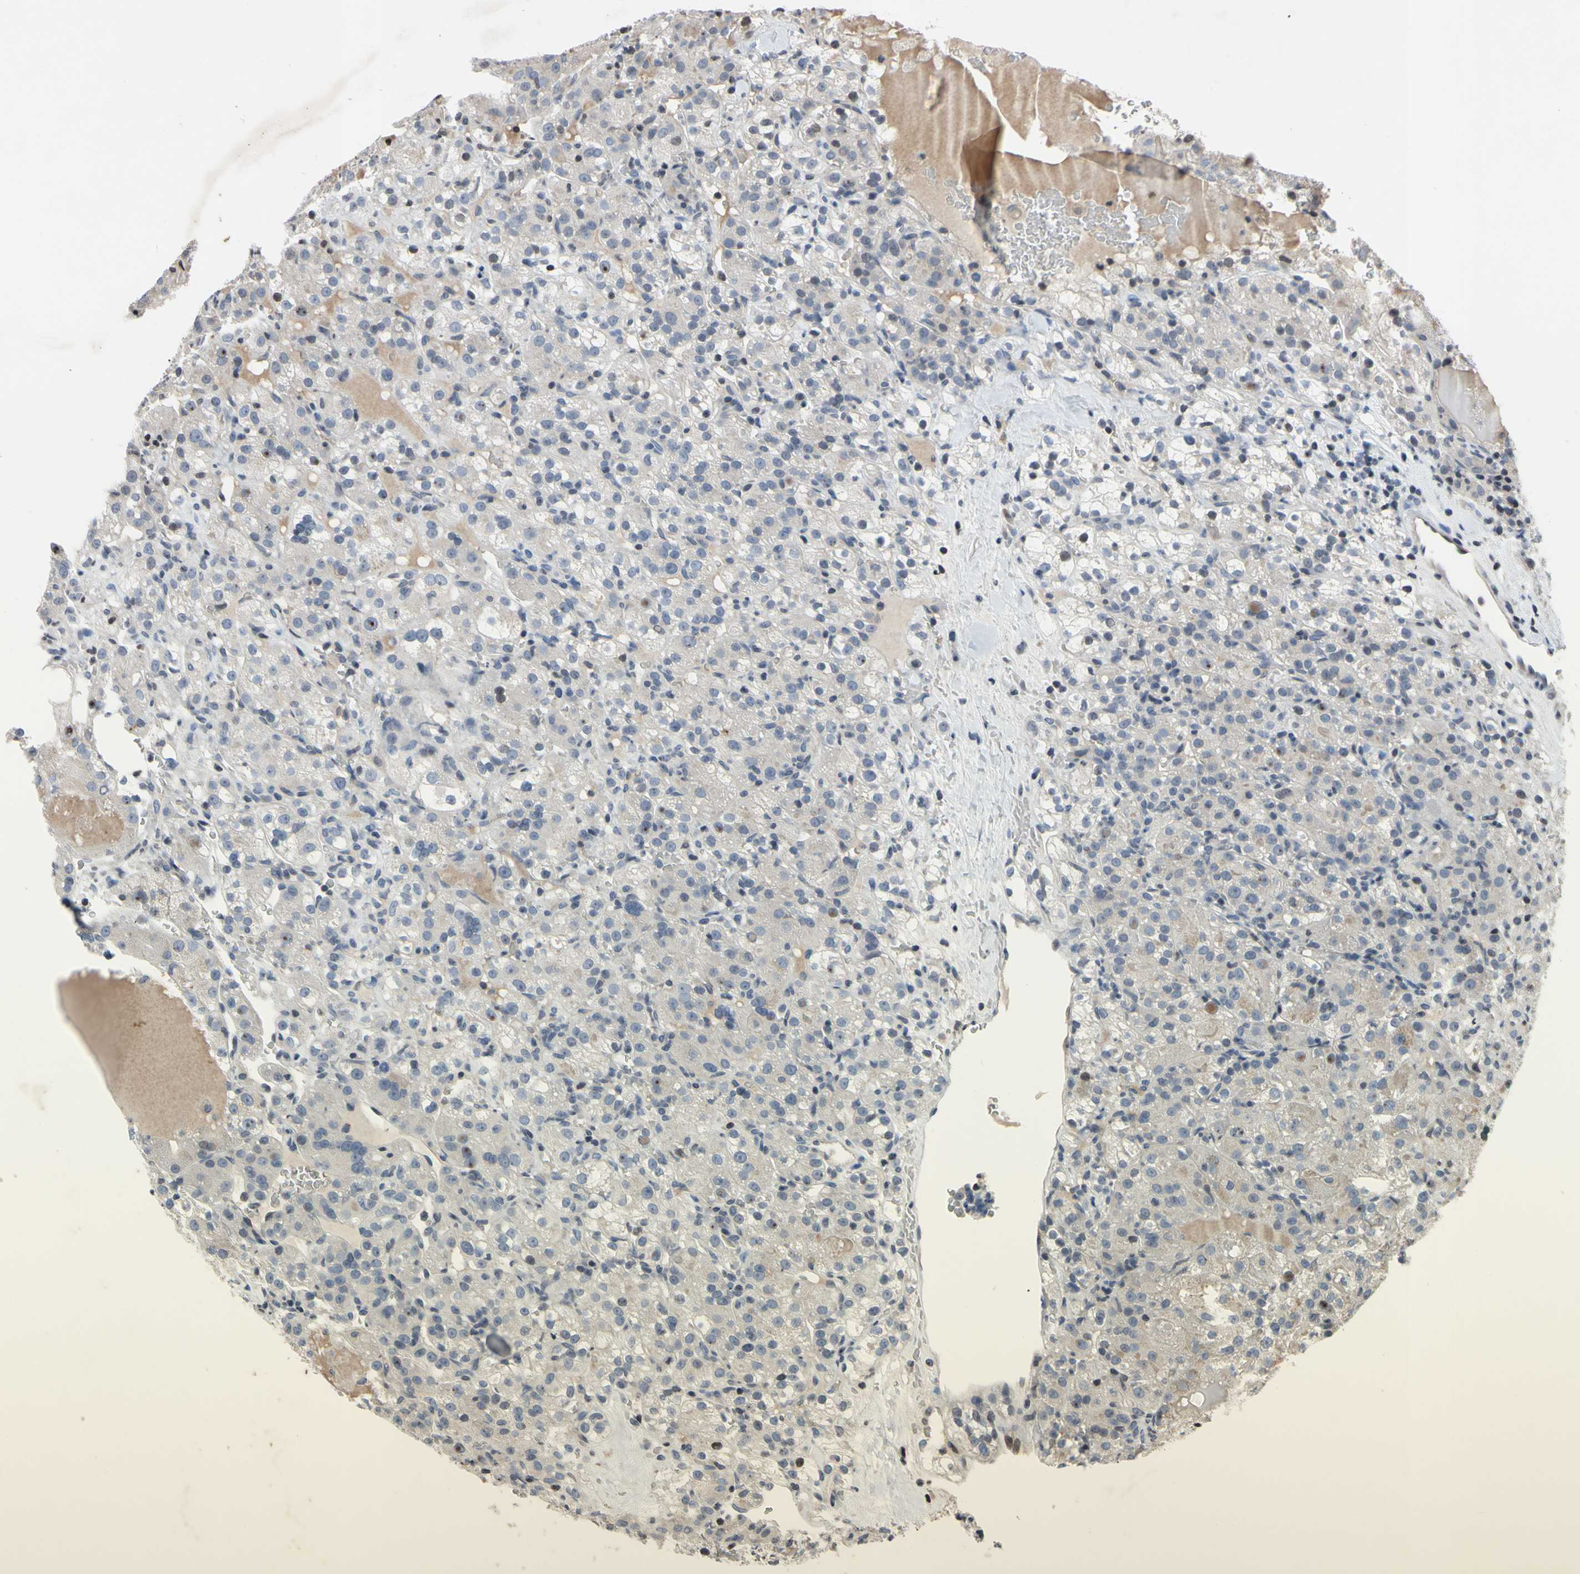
{"staining": {"intensity": "moderate", "quantity": "<25%", "location": "nuclear"}, "tissue": "renal cancer", "cell_type": "Tumor cells", "image_type": "cancer", "snomed": [{"axis": "morphology", "description": "Normal tissue, NOS"}, {"axis": "morphology", "description": "Adenocarcinoma, NOS"}, {"axis": "topography", "description": "Kidney"}], "caption": "Renal cancer (adenocarcinoma) stained for a protein displays moderate nuclear positivity in tumor cells.", "gene": "ARG1", "patient": {"sex": "male", "age": 61}}